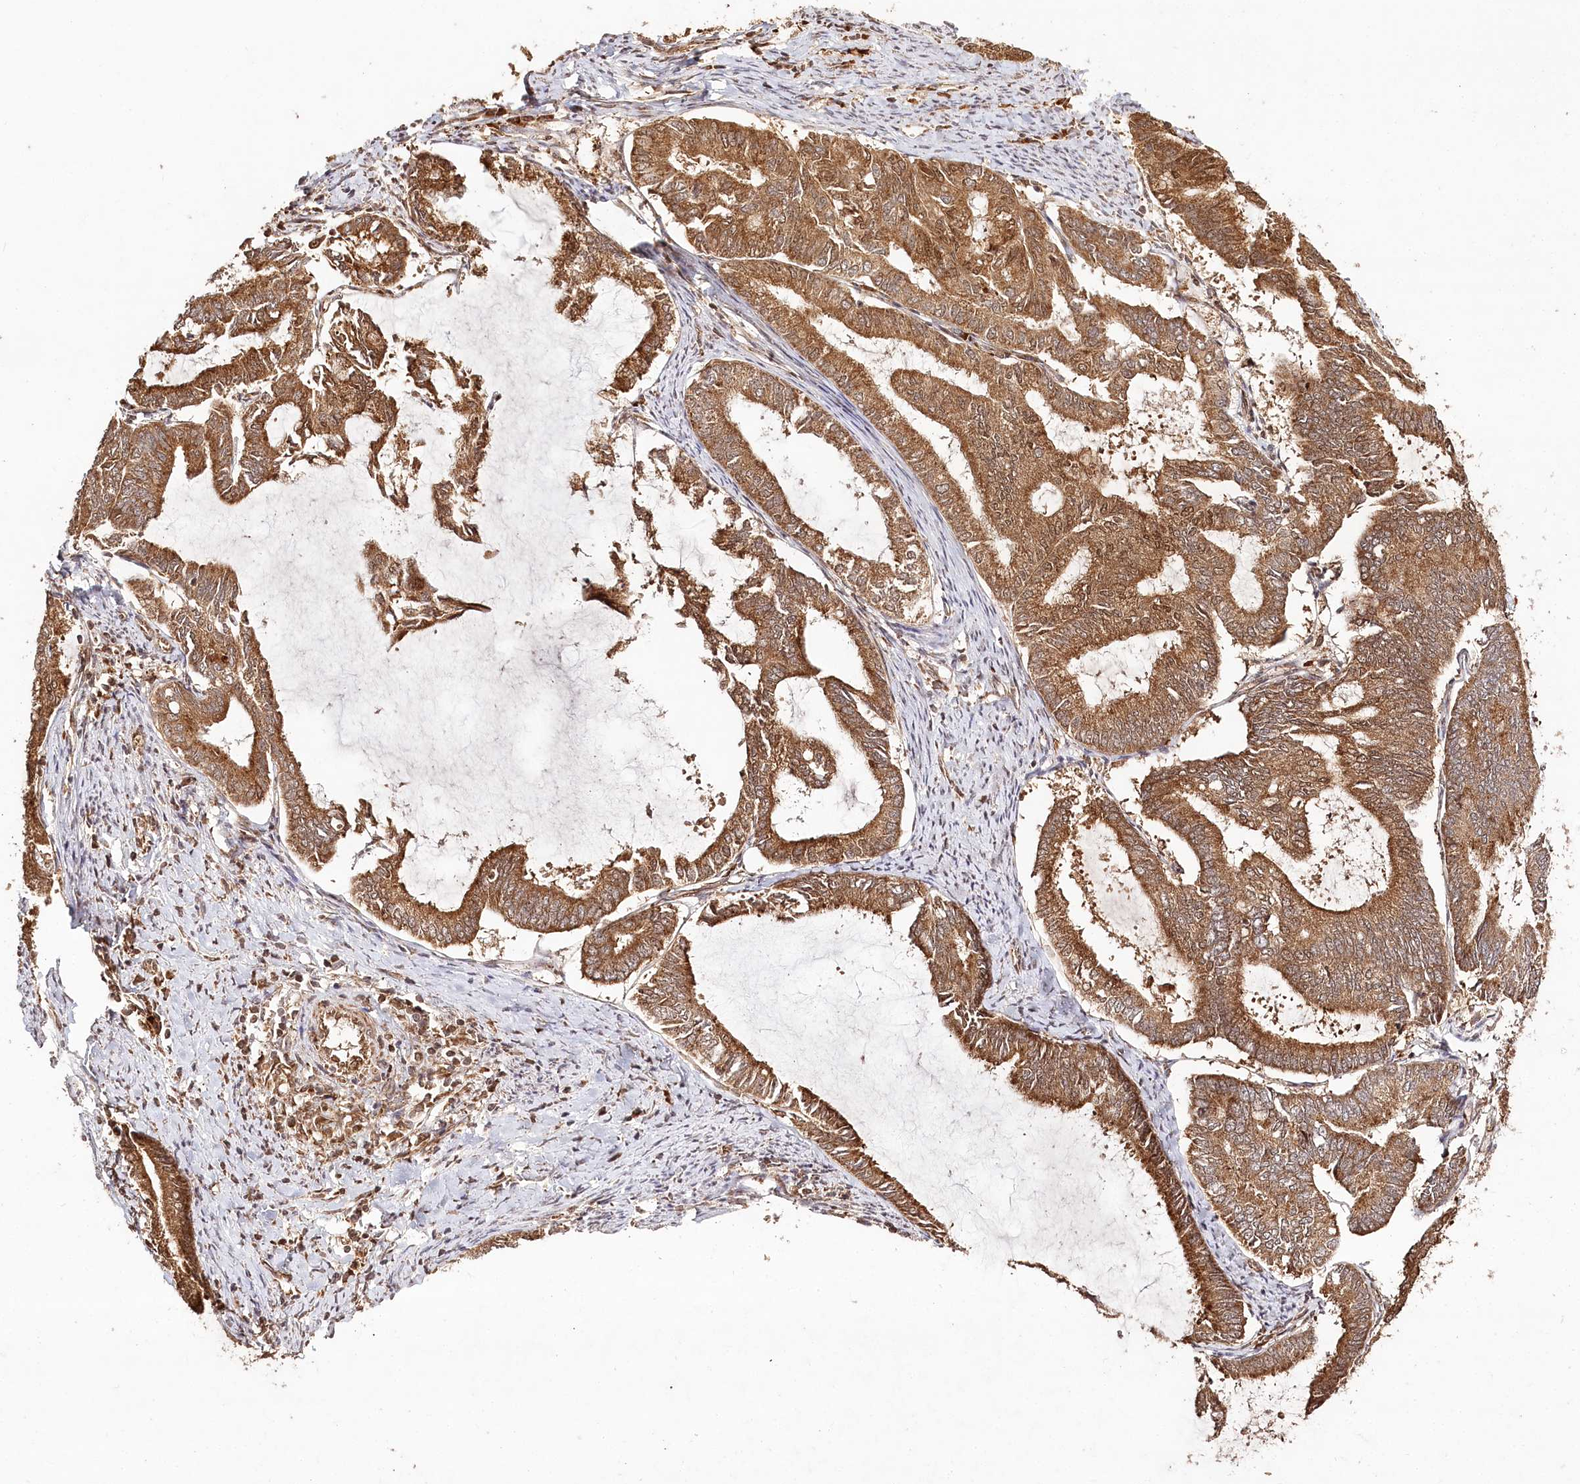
{"staining": {"intensity": "moderate", "quantity": ">75%", "location": "cytoplasmic/membranous"}, "tissue": "endometrial cancer", "cell_type": "Tumor cells", "image_type": "cancer", "snomed": [{"axis": "morphology", "description": "Adenocarcinoma, NOS"}, {"axis": "topography", "description": "Endometrium"}], "caption": "Endometrial cancer stained for a protein reveals moderate cytoplasmic/membranous positivity in tumor cells. The protein of interest is stained brown, and the nuclei are stained in blue (DAB (3,3'-diaminobenzidine) IHC with brightfield microscopy, high magnification).", "gene": "ULK2", "patient": {"sex": "female", "age": 86}}